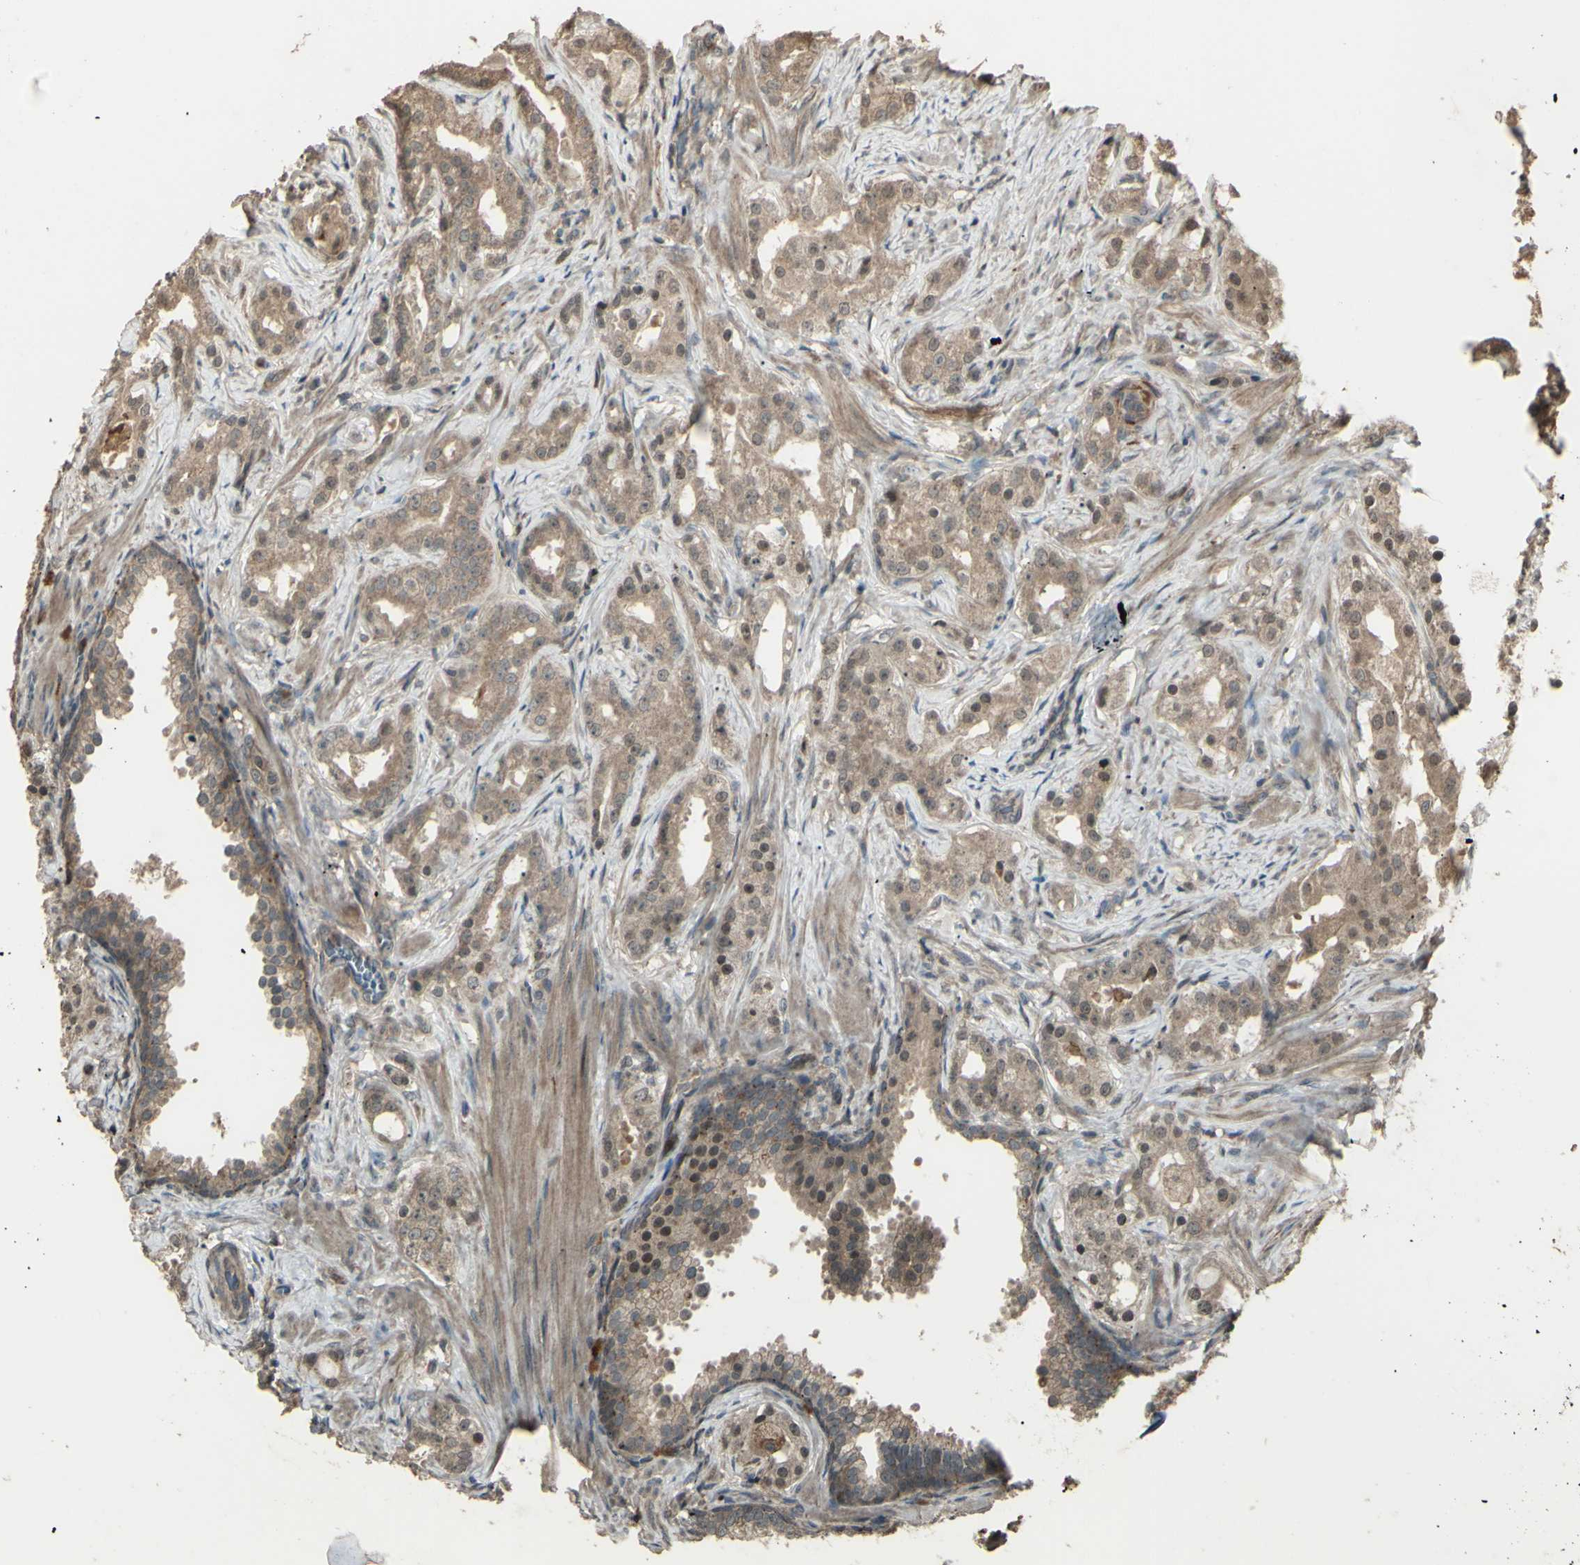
{"staining": {"intensity": "weak", "quantity": ">75%", "location": "cytoplasmic/membranous,nuclear"}, "tissue": "prostate cancer", "cell_type": "Tumor cells", "image_type": "cancer", "snomed": [{"axis": "morphology", "description": "Adenocarcinoma, Low grade"}, {"axis": "topography", "description": "Prostate"}], "caption": "Prostate cancer (low-grade adenocarcinoma) stained for a protein (brown) reveals weak cytoplasmic/membranous and nuclear positive expression in approximately >75% of tumor cells.", "gene": "GNAS", "patient": {"sex": "male", "age": 59}}